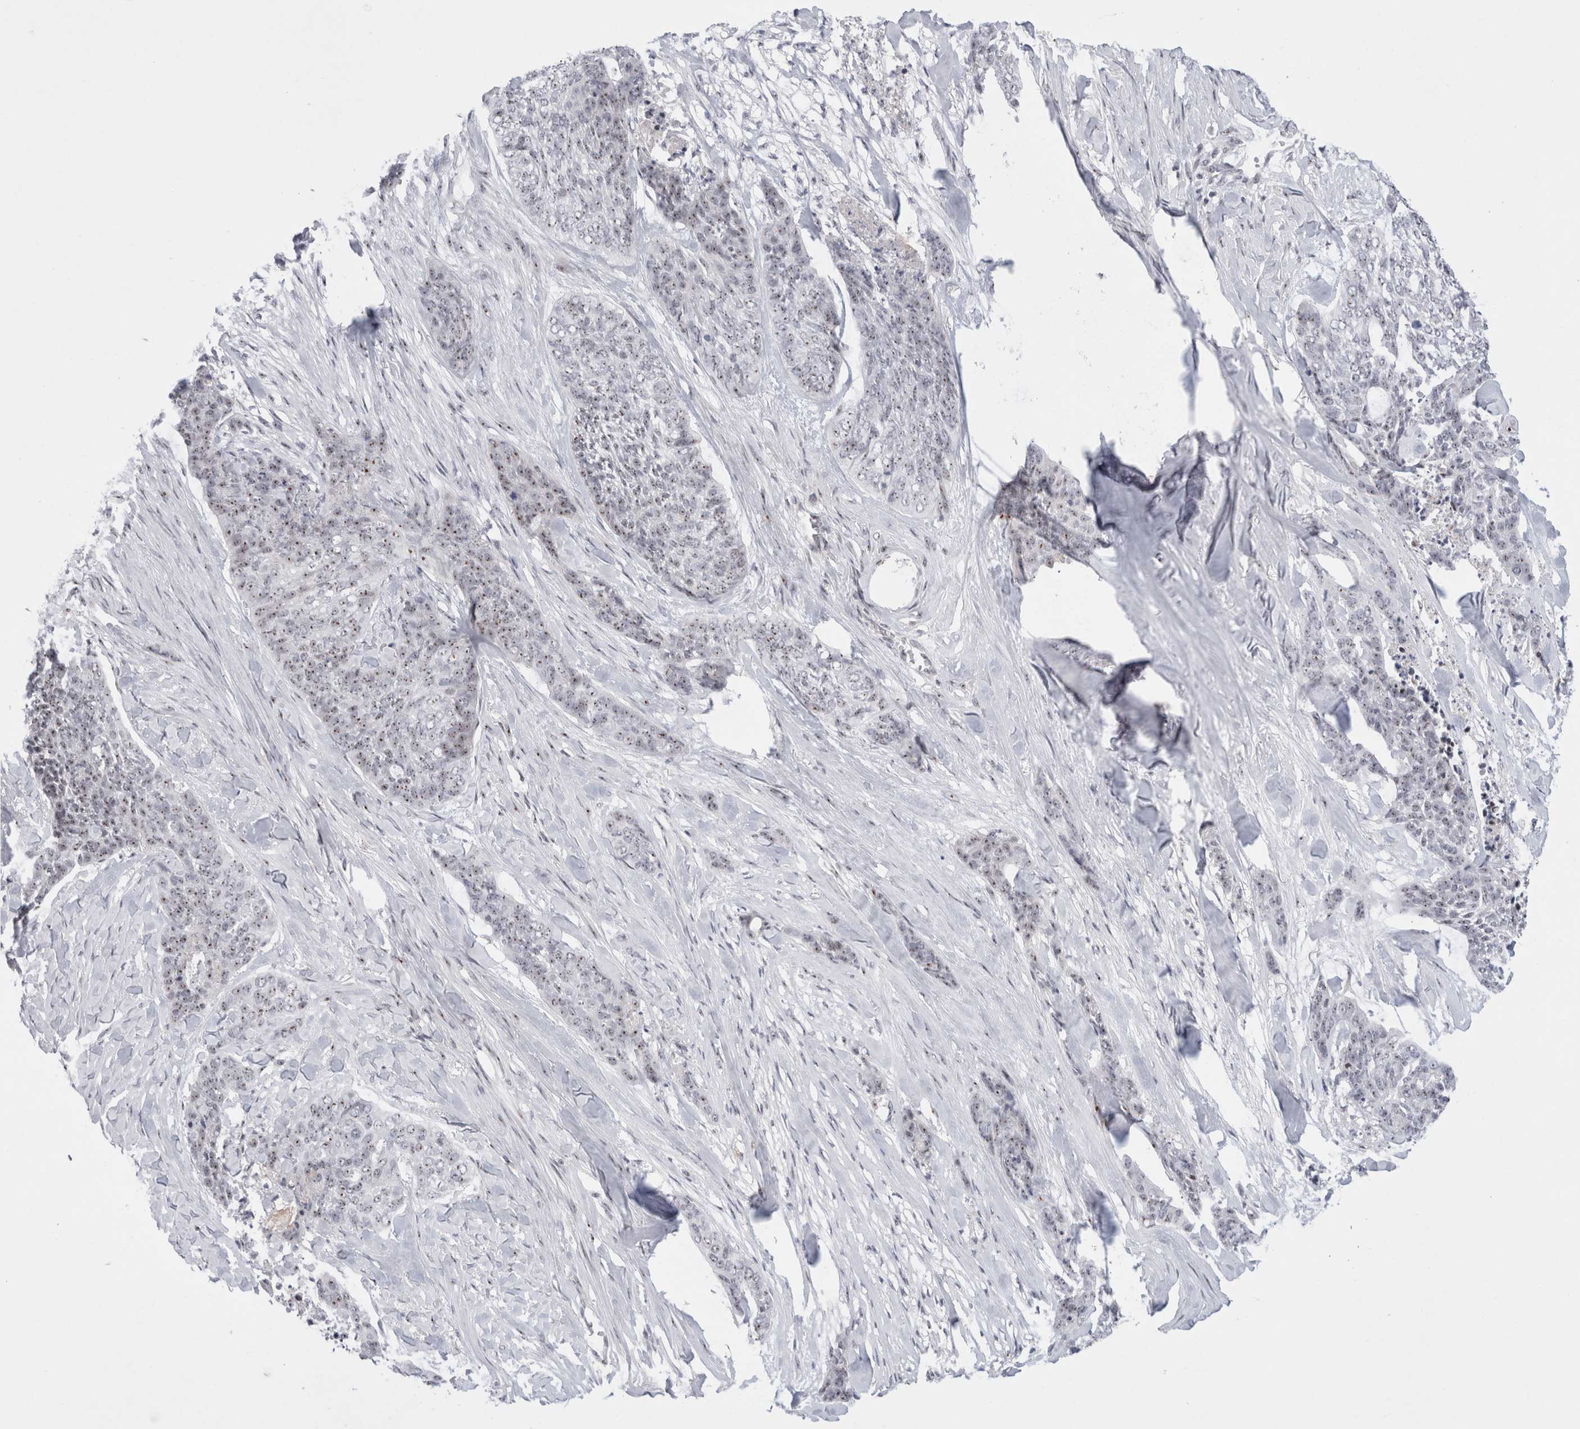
{"staining": {"intensity": "weak", "quantity": "25%-75%", "location": "nuclear"}, "tissue": "skin cancer", "cell_type": "Tumor cells", "image_type": "cancer", "snomed": [{"axis": "morphology", "description": "Basal cell carcinoma"}, {"axis": "topography", "description": "Skin"}], "caption": "Immunohistochemical staining of skin cancer (basal cell carcinoma) exhibits low levels of weak nuclear staining in about 25%-75% of tumor cells.", "gene": "CERS5", "patient": {"sex": "female", "age": 64}}